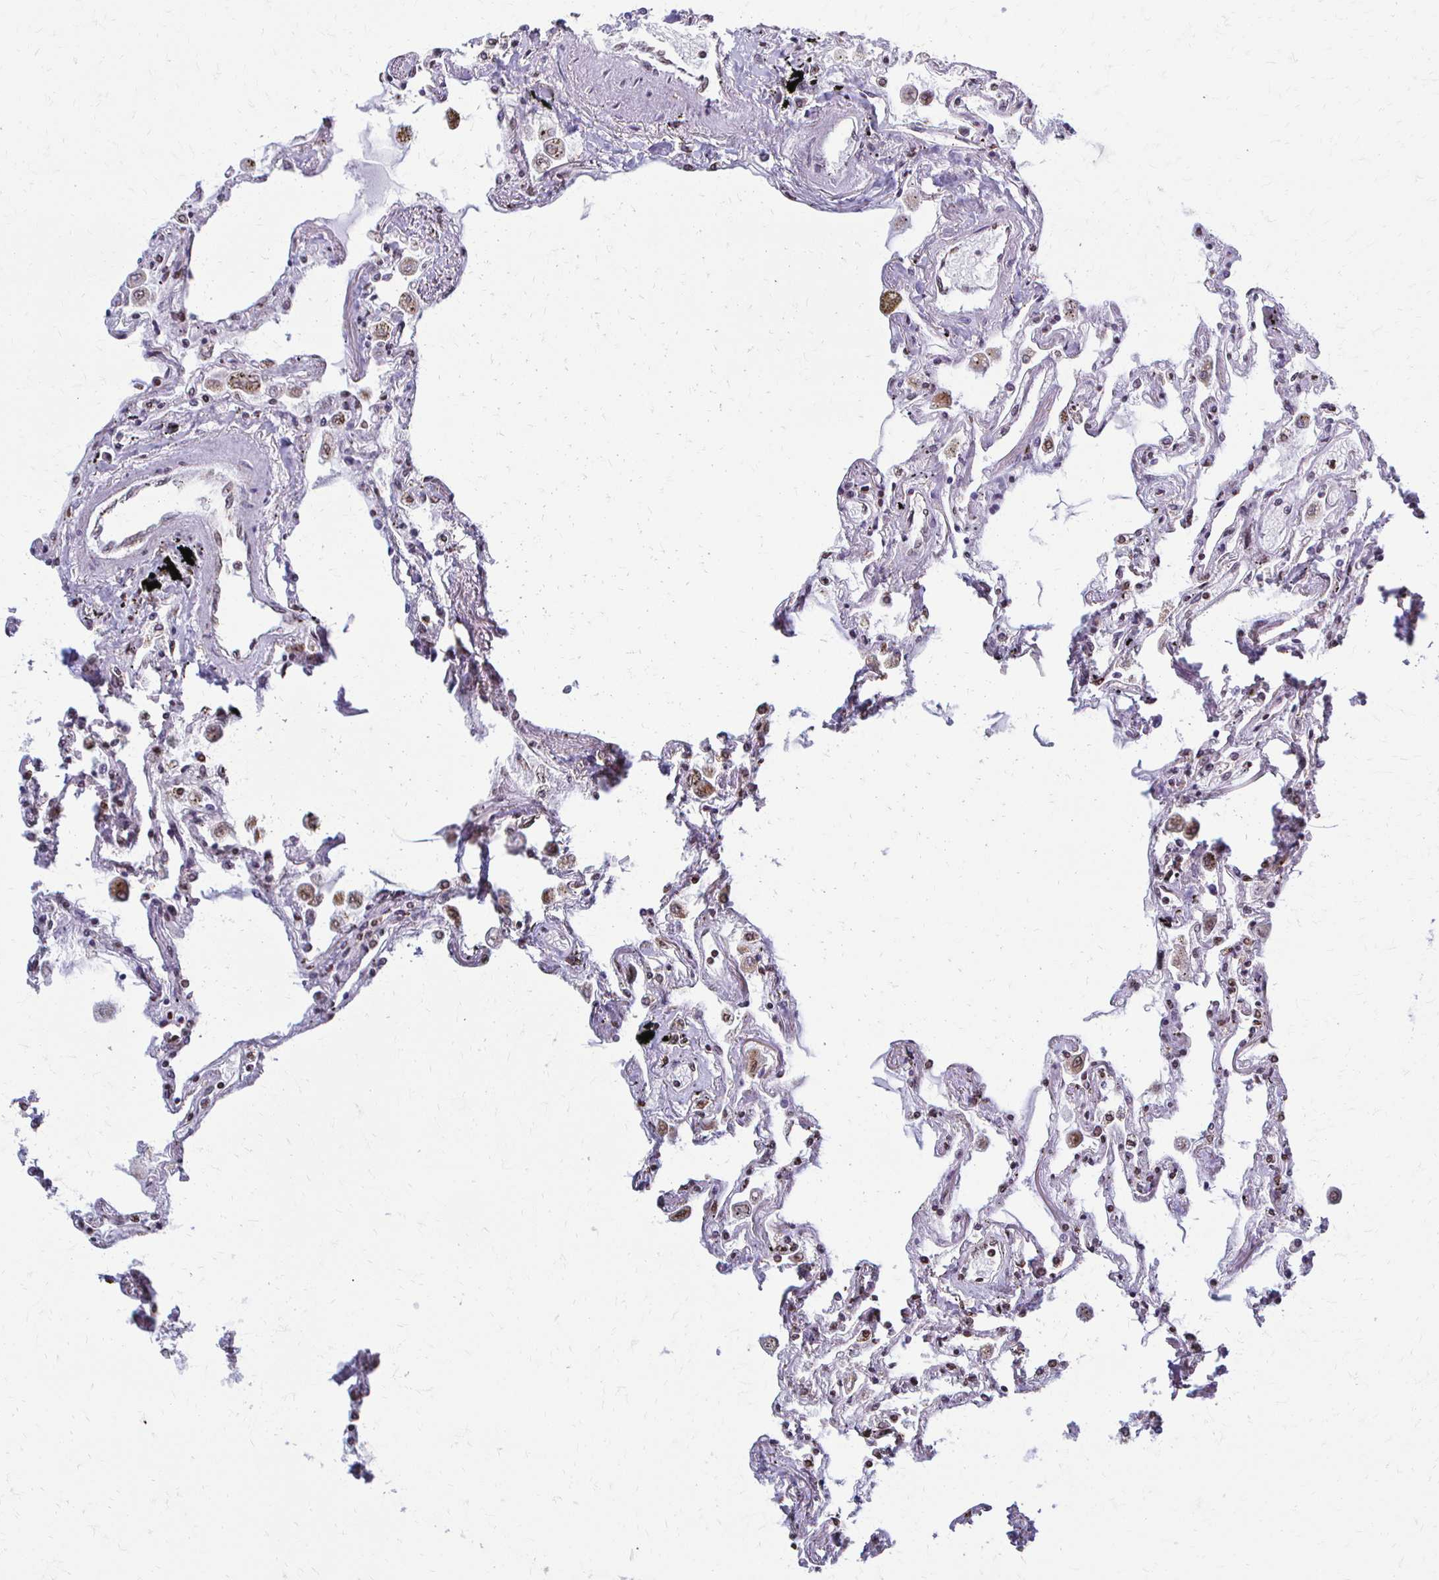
{"staining": {"intensity": "moderate", "quantity": "25%-75%", "location": "nuclear"}, "tissue": "lung", "cell_type": "Alveolar cells", "image_type": "normal", "snomed": [{"axis": "morphology", "description": "Normal tissue, NOS"}, {"axis": "morphology", "description": "Adenocarcinoma, NOS"}, {"axis": "topography", "description": "Cartilage tissue"}, {"axis": "topography", "description": "Lung"}], "caption": "This image demonstrates immunohistochemistry (IHC) staining of unremarkable human lung, with medium moderate nuclear expression in about 25%-75% of alveolar cells.", "gene": "HOXA9", "patient": {"sex": "female", "age": 67}}